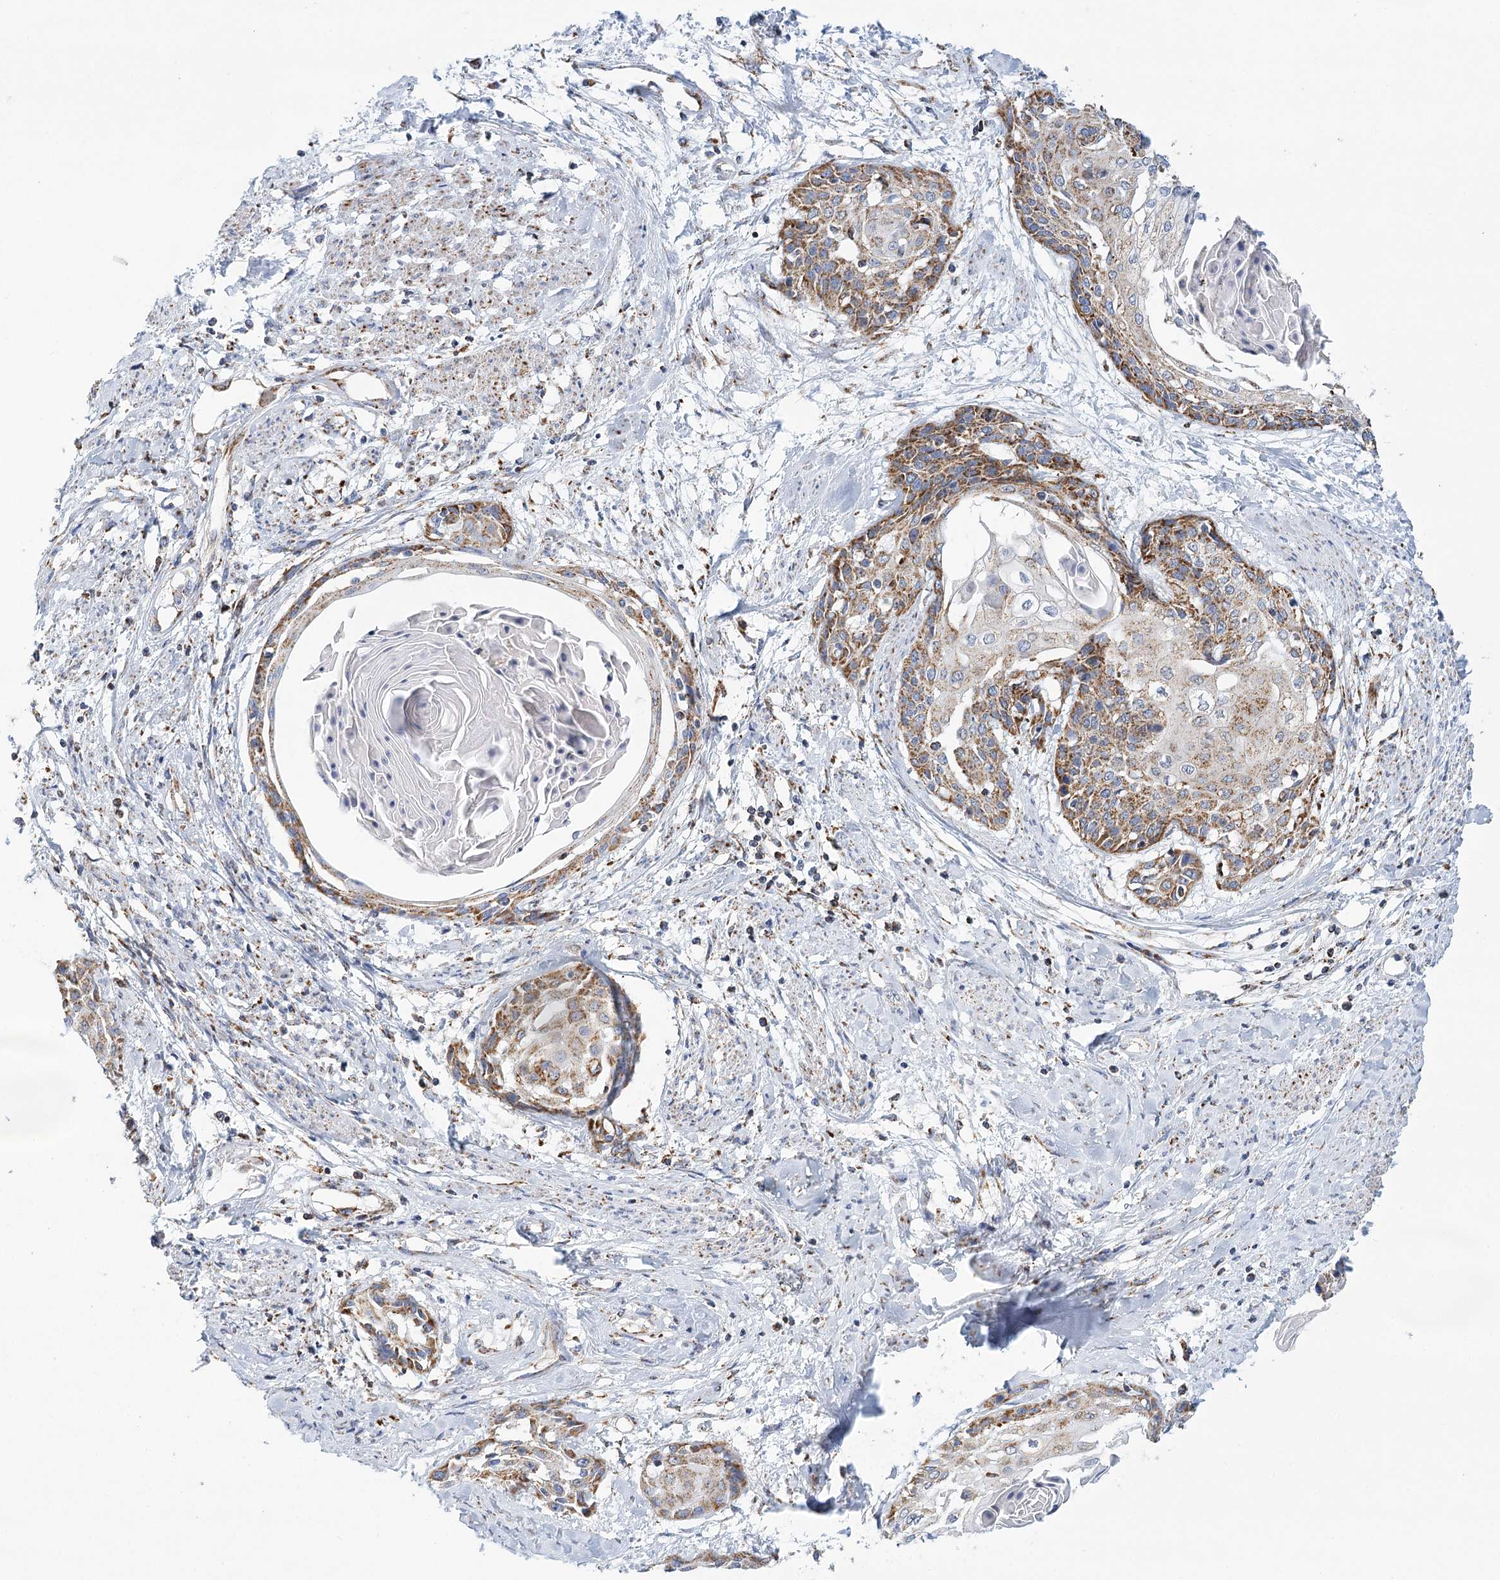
{"staining": {"intensity": "strong", "quantity": "25%-75%", "location": "cytoplasmic/membranous"}, "tissue": "cervical cancer", "cell_type": "Tumor cells", "image_type": "cancer", "snomed": [{"axis": "morphology", "description": "Squamous cell carcinoma, NOS"}, {"axis": "topography", "description": "Cervix"}], "caption": "Cervical cancer (squamous cell carcinoma) was stained to show a protein in brown. There is high levels of strong cytoplasmic/membranous staining in approximately 25%-75% of tumor cells.", "gene": "LSS", "patient": {"sex": "female", "age": 57}}